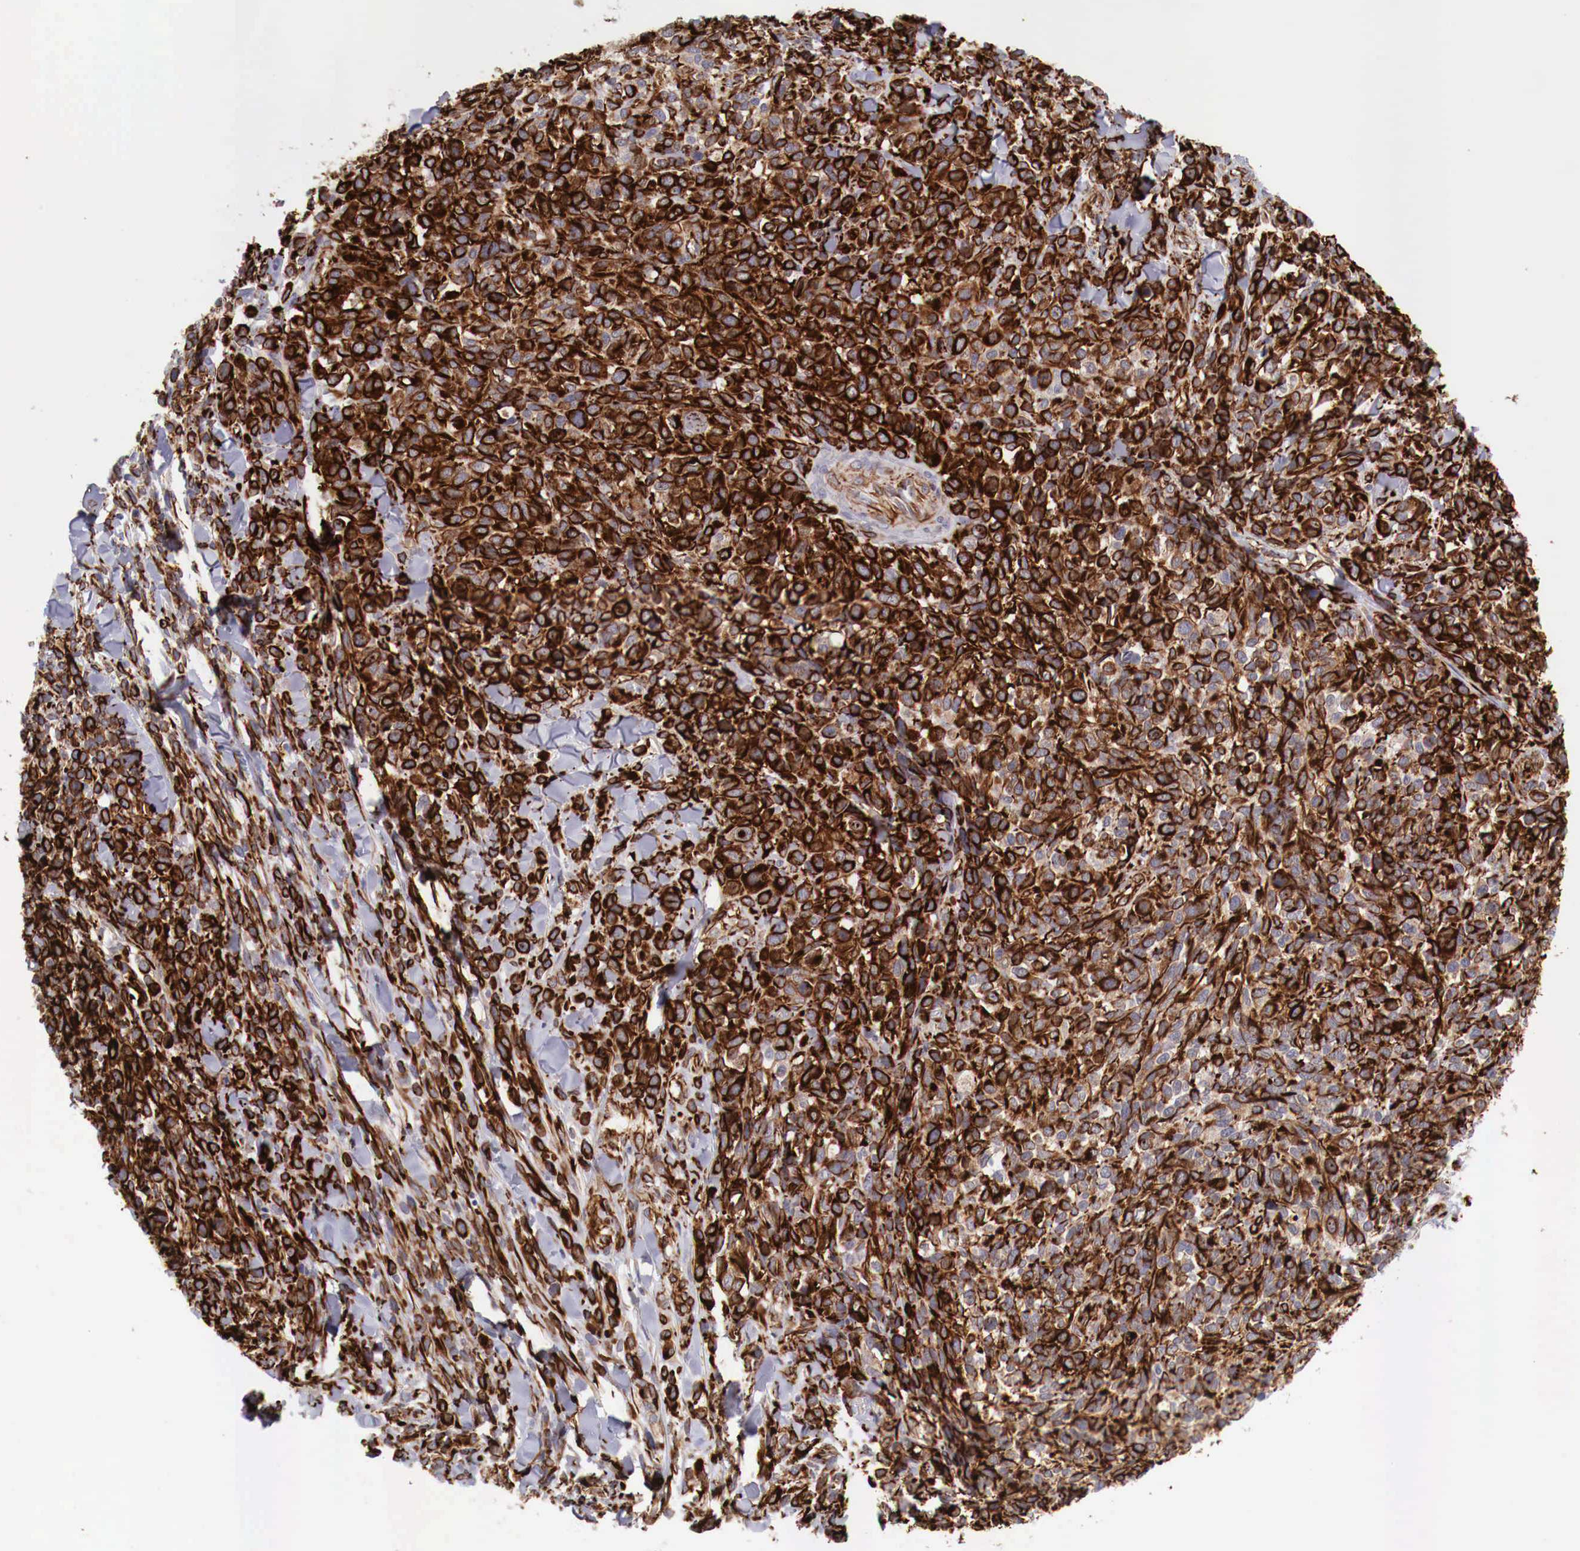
{"staining": {"intensity": "strong", "quantity": ">75%", "location": "cytoplasmic/membranous"}, "tissue": "melanoma", "cell_type": "Tumor cells", "image_type": "cancer", "snomed": [{"axis": "morphology", "description": "Malignant melanoma, NOS"}, {"axis": "topography", "description": "Skin"}], "caption": "IHC (DAB) staining of melanoma shows strong cytoplasmic/membranous protein expression in about >75% of tumor cells. (Stains: DAB in brown, nuclei in blue, Microscopy: brightfield microscopy at high magnification).", "gene": "WT1", "patient": {"sex": "female", "age": 85}}